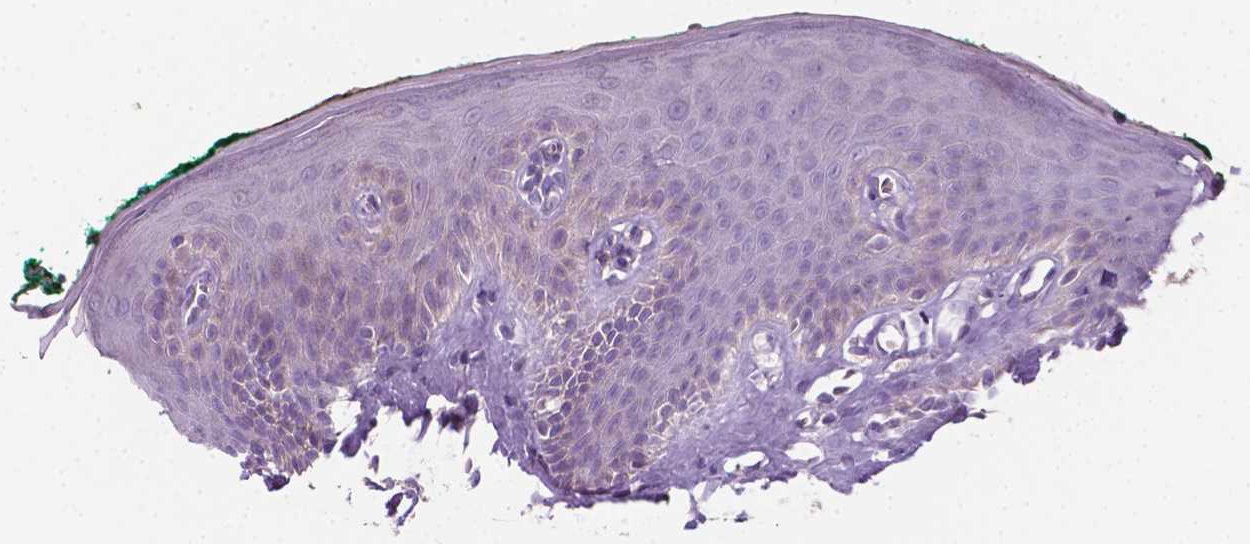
{"staining": {"intensity": "negative", "quantity": "none", "location": "none"}, "tissue": "skin", "cell_type": "Epidermal cells", "image_type": "normal", "snomed": [{"axis": "morphology", "description": "Normal tissue, NOS"}, {"axis": "topography", "description": "Vulva"}, {"axis": "topography", "description": "Peripheral nerve tissue"}], "caption": "A photomicrograph of skin stained for a protein displays no brown staining in epidermal cells.", "gene": "EGFR", "patient": {"sex": "female", "age": 66}}